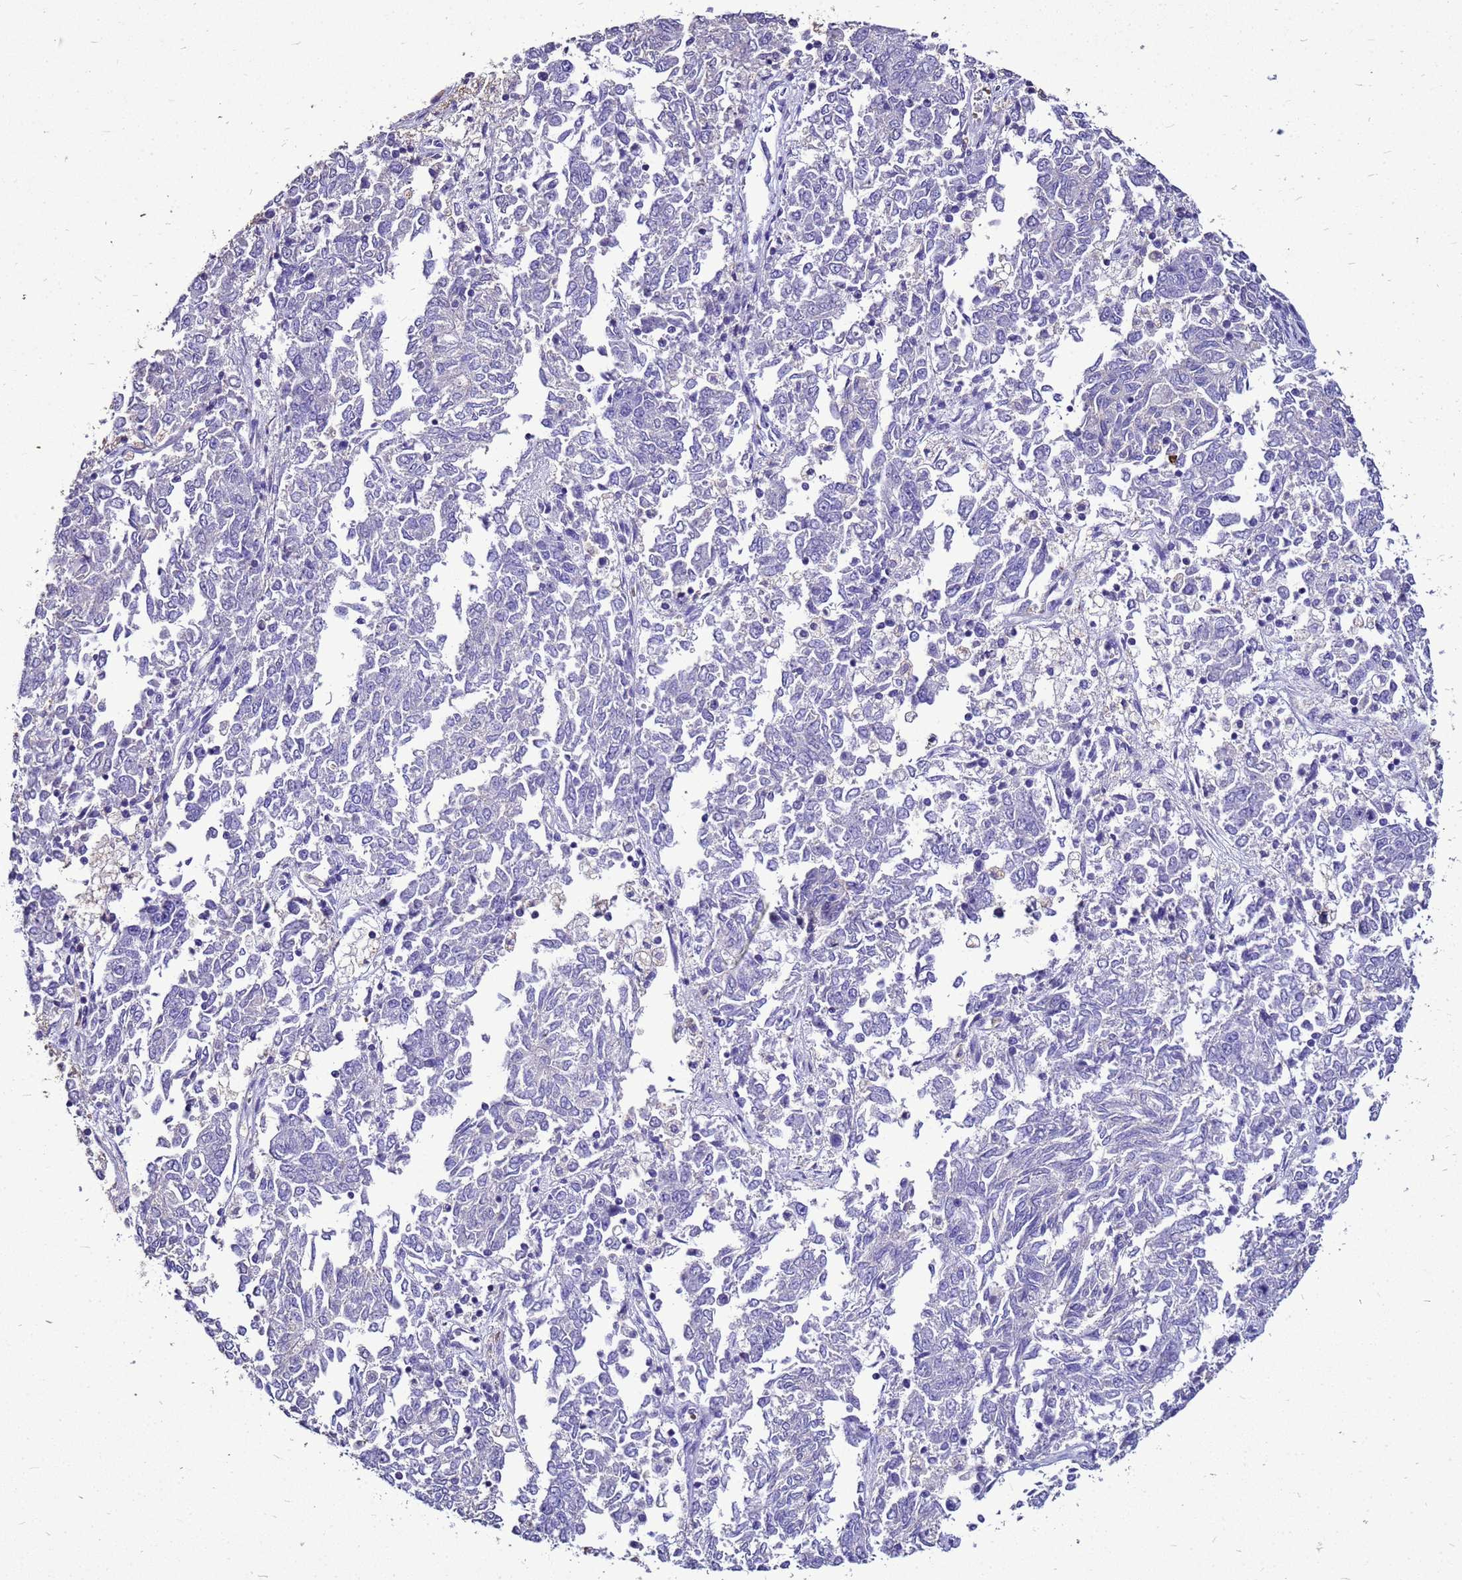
{"staining": {"intensity": "negative", "quantity": "none", "location": "none"}, "tissue": "endometrial cancer", "cell_type": "Tumor cells", "image_type": "cancer", "snomed": [{"axis": "morphology", "description": "Adenocarcinoma, NOS"}, {"axis": "topography", "description": "Endometrium"}], "caption": "A micrograph of human adenocarcinoma (endometrial) is negative for staining in tumor cells.", "gene": "S100A2", "patient": {"sex": "female", "age": 80}}